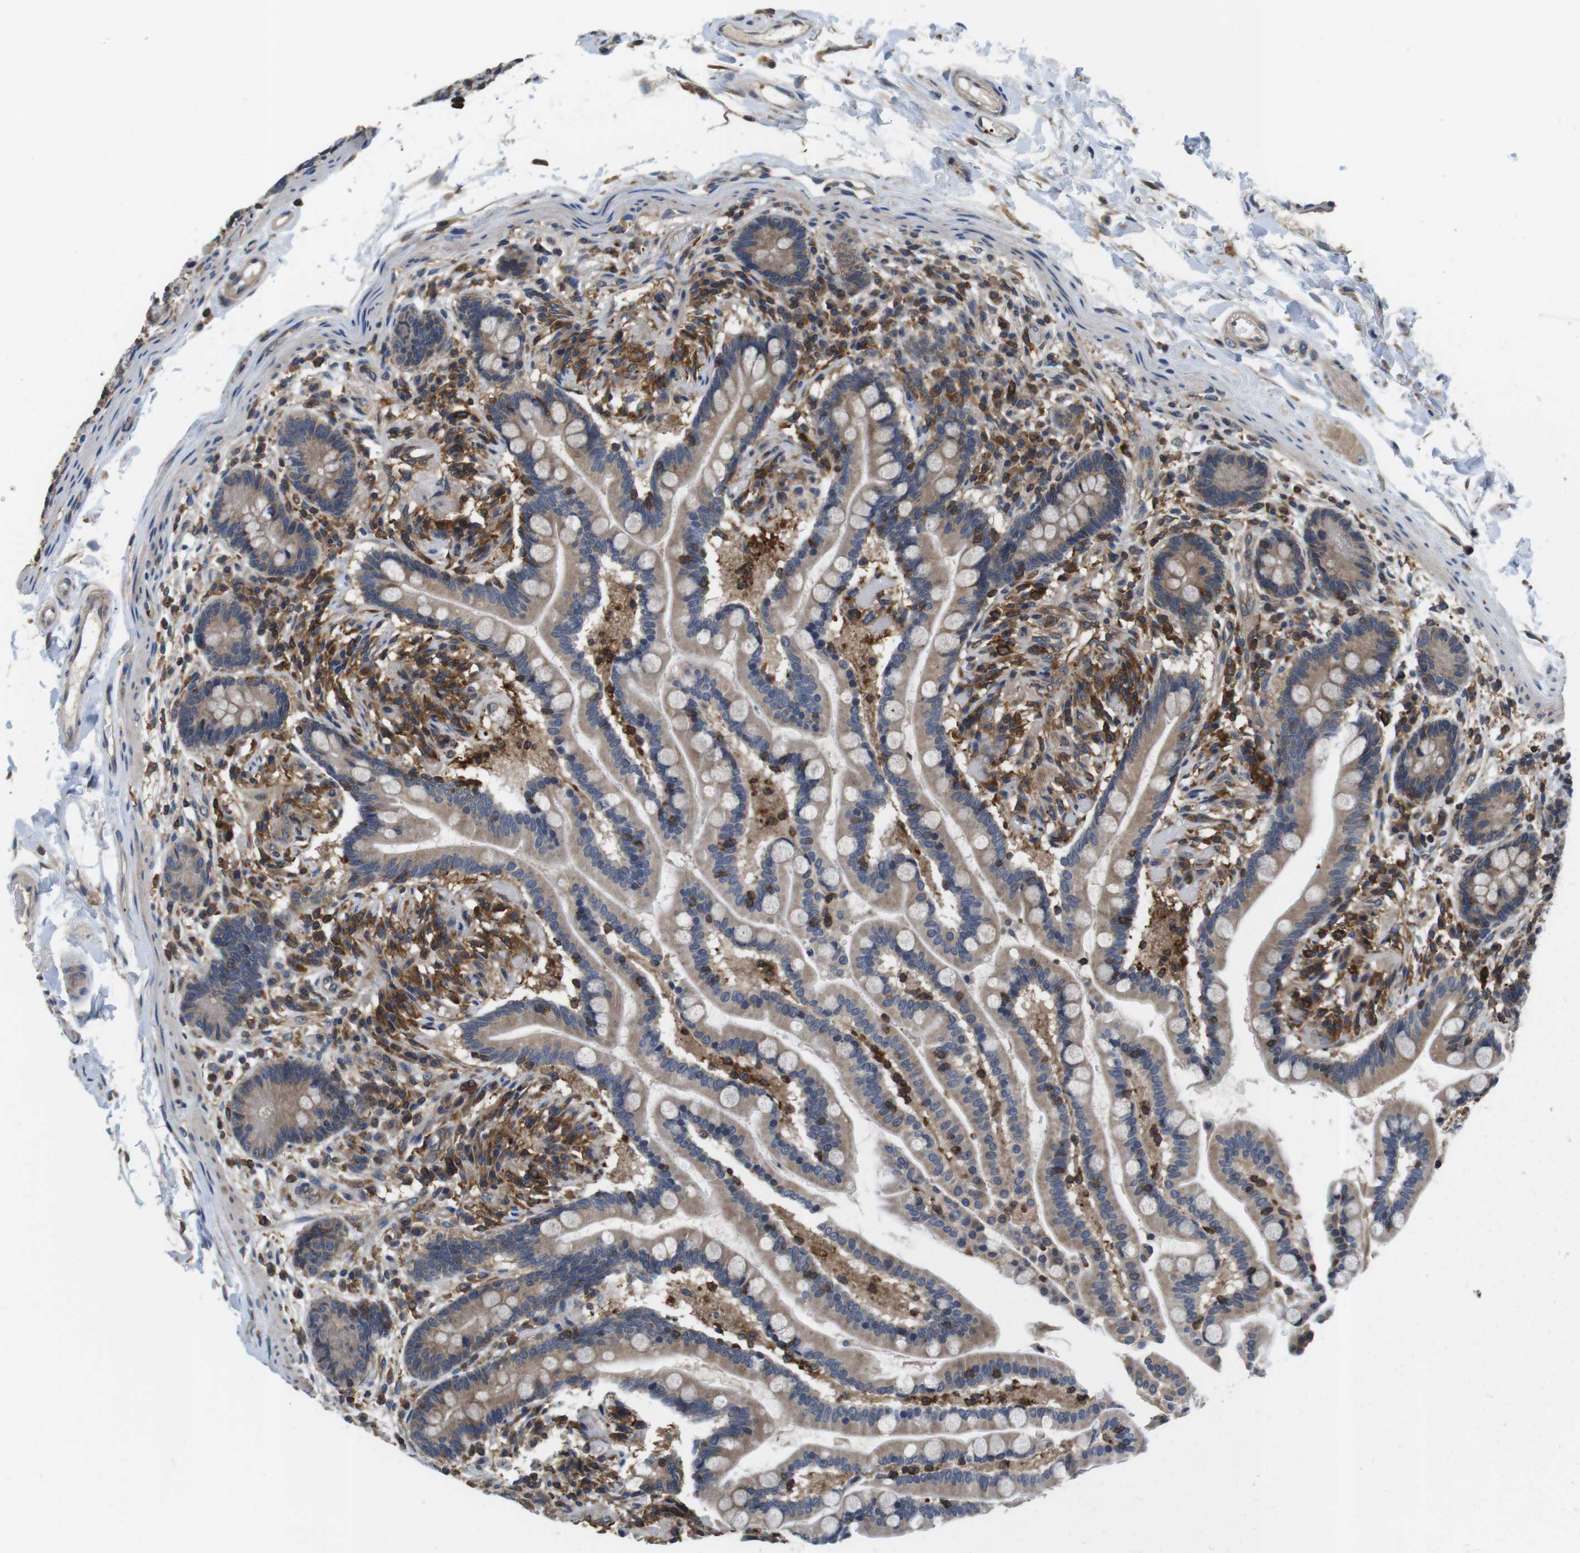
{"staining": {"intensity": "weak", "quantity": "25%-75%", "location": "cytoplasmic/membranous"}, "tissue": "colon", "cell_type": "Endothelial cells", "image_type": "normal", "snomed": [{"axis": "morphology", "description": "Normal tissue, NOS"}, {"axis": "topography", "description": "Colon"}], "caption": "Immunohistochemistry (IHC) photomicrograph of unremarkable colon stained for a protein (brown), which reveals low levels of weak cytoplasmic/membranous expression in approximately 25%-75% of endothelial cells.", "gene": "HERPUD2", "patient": {"sex": "male", "age": 73}}